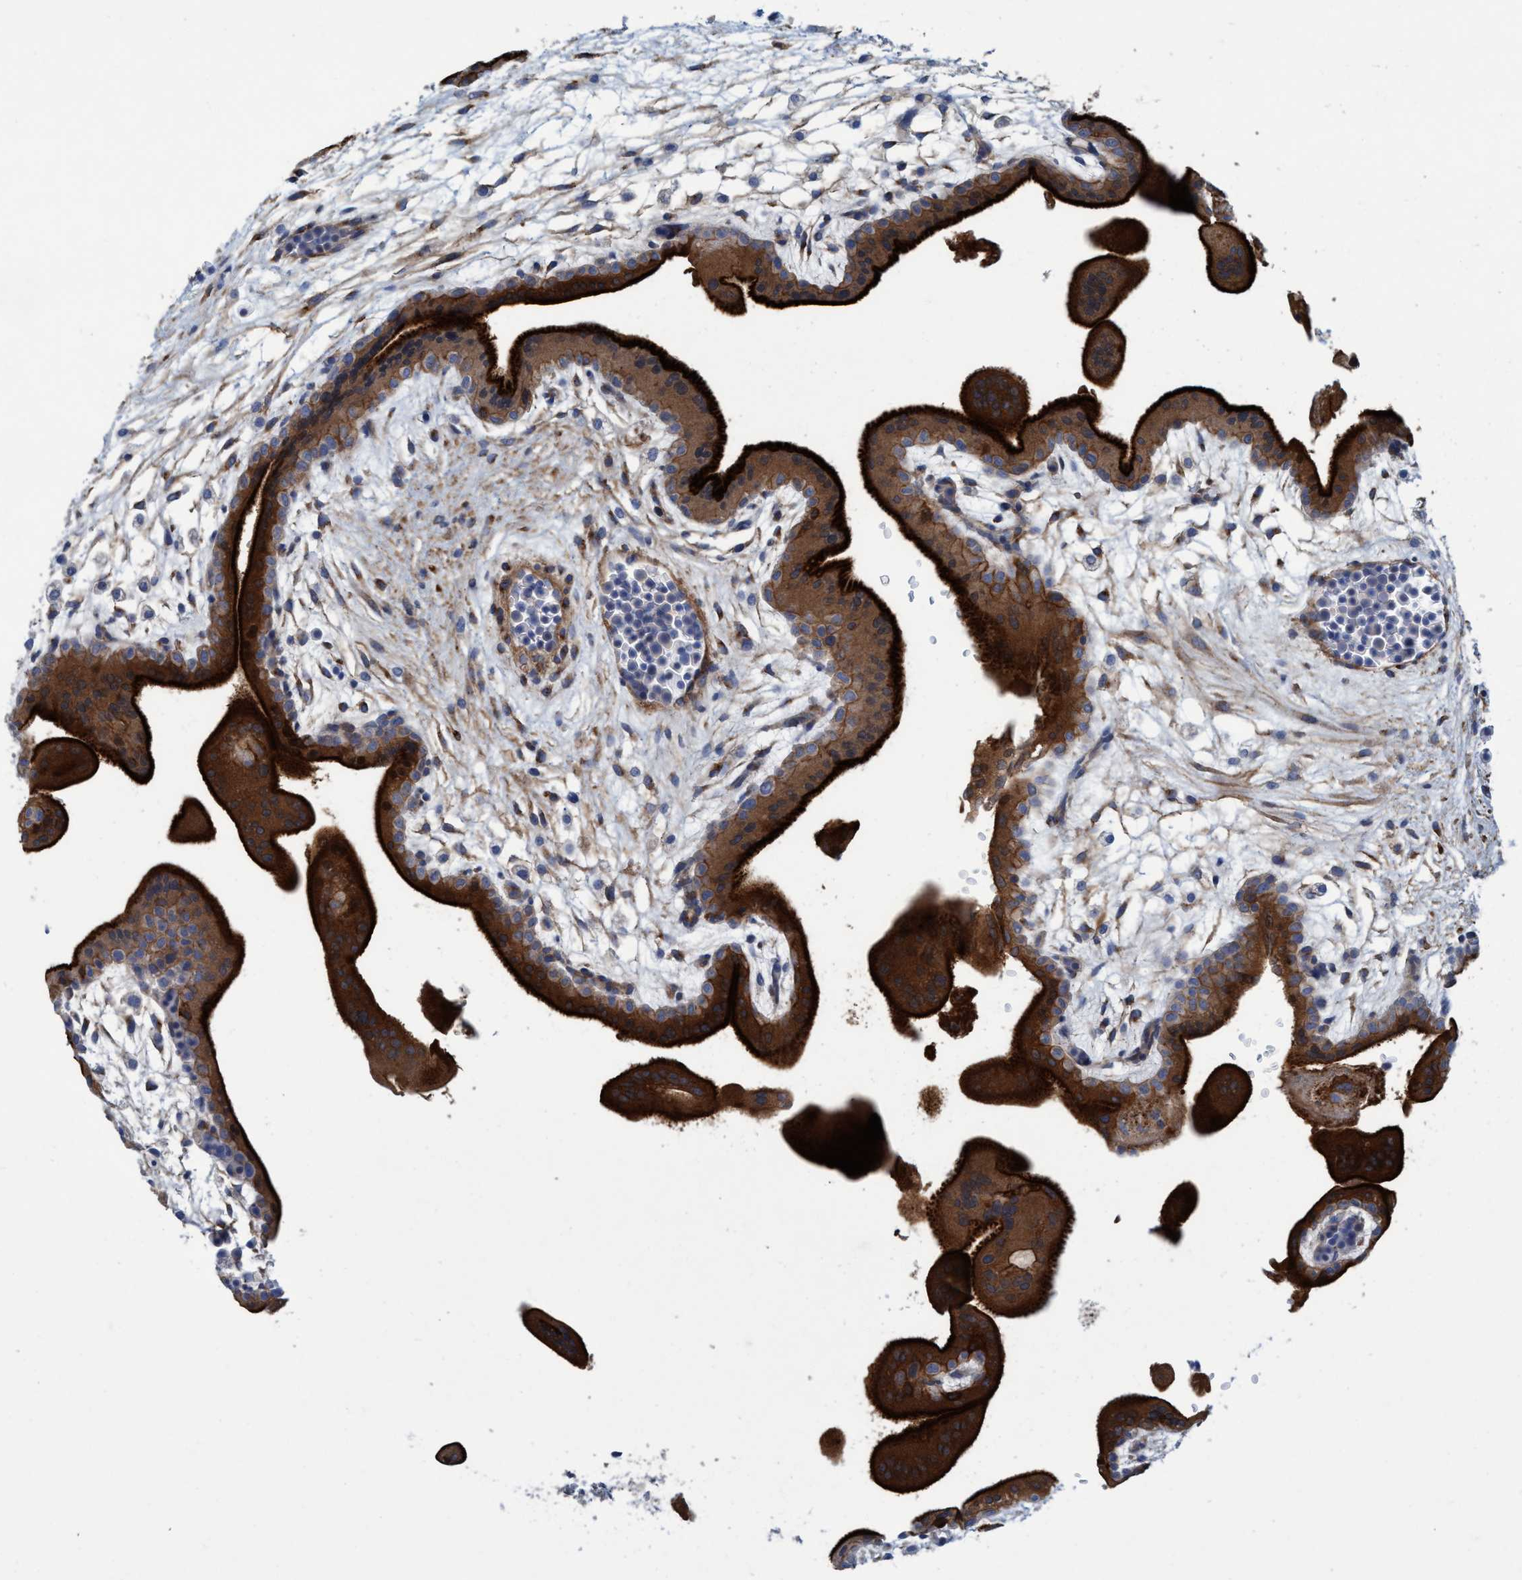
{"staining": {"intensity": "strong", "quantity": ">75%", "location": "cytoplasmic/membranous,nuclear"}, "tissue": "placenta", "cell_type": "Trophoblastic cells", "image_type": "normal", "snomed": [{"axis": "morphology", "description": "Normal tissue, NOS"}, {"axis": "topography", "description": "Placenta"}], "caption": "Placenta stained with IHC displays strong cytoplasmic/membranous,nuclear positivity in approximately >75% of trophoblastic cells. The staining was performed using DAB (3,3'-diaminobenzidine) to visualize the protein expression in brown, while the nuclei were stained in blue with hematoxylin (Magnification: 20x).", "gene": "GULP1", "patient": {"sex": "female", "age": 35}}